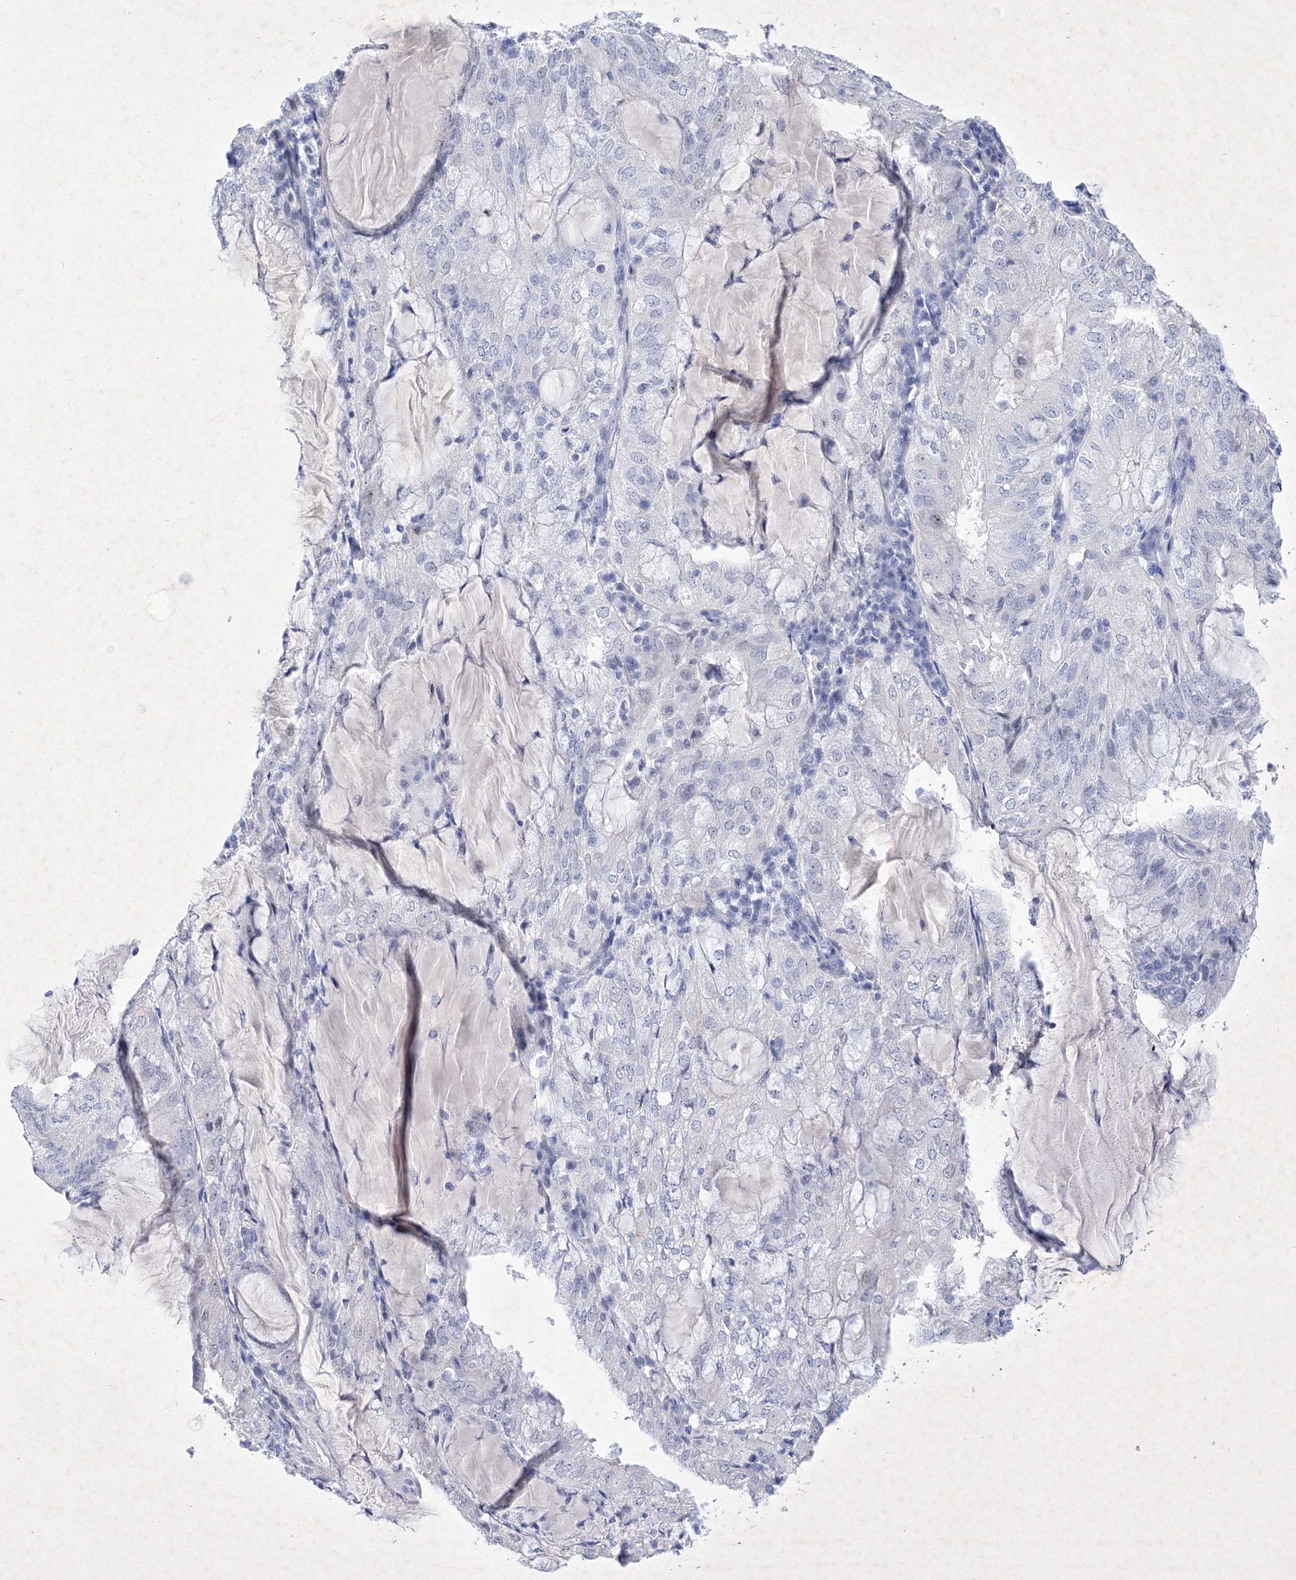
{"staining": {"intensity": "negative", "quantity": "none", "location": "none"}, "tissue": "endometrial cancer", "cell_type": "Tumor cells", "image_type": "cancer", "snomed": [{"axis": "morphology", "description": "Adenocarcinoma, NOS"}, {"axis": "topography", "description": "Endometrium"}], "caption": "Protein analysis of endometrial cancer demonstrates no significant staining in tumor cells.", "gene": "GPN1", "patient": {"sex": "female", "age": 81}}